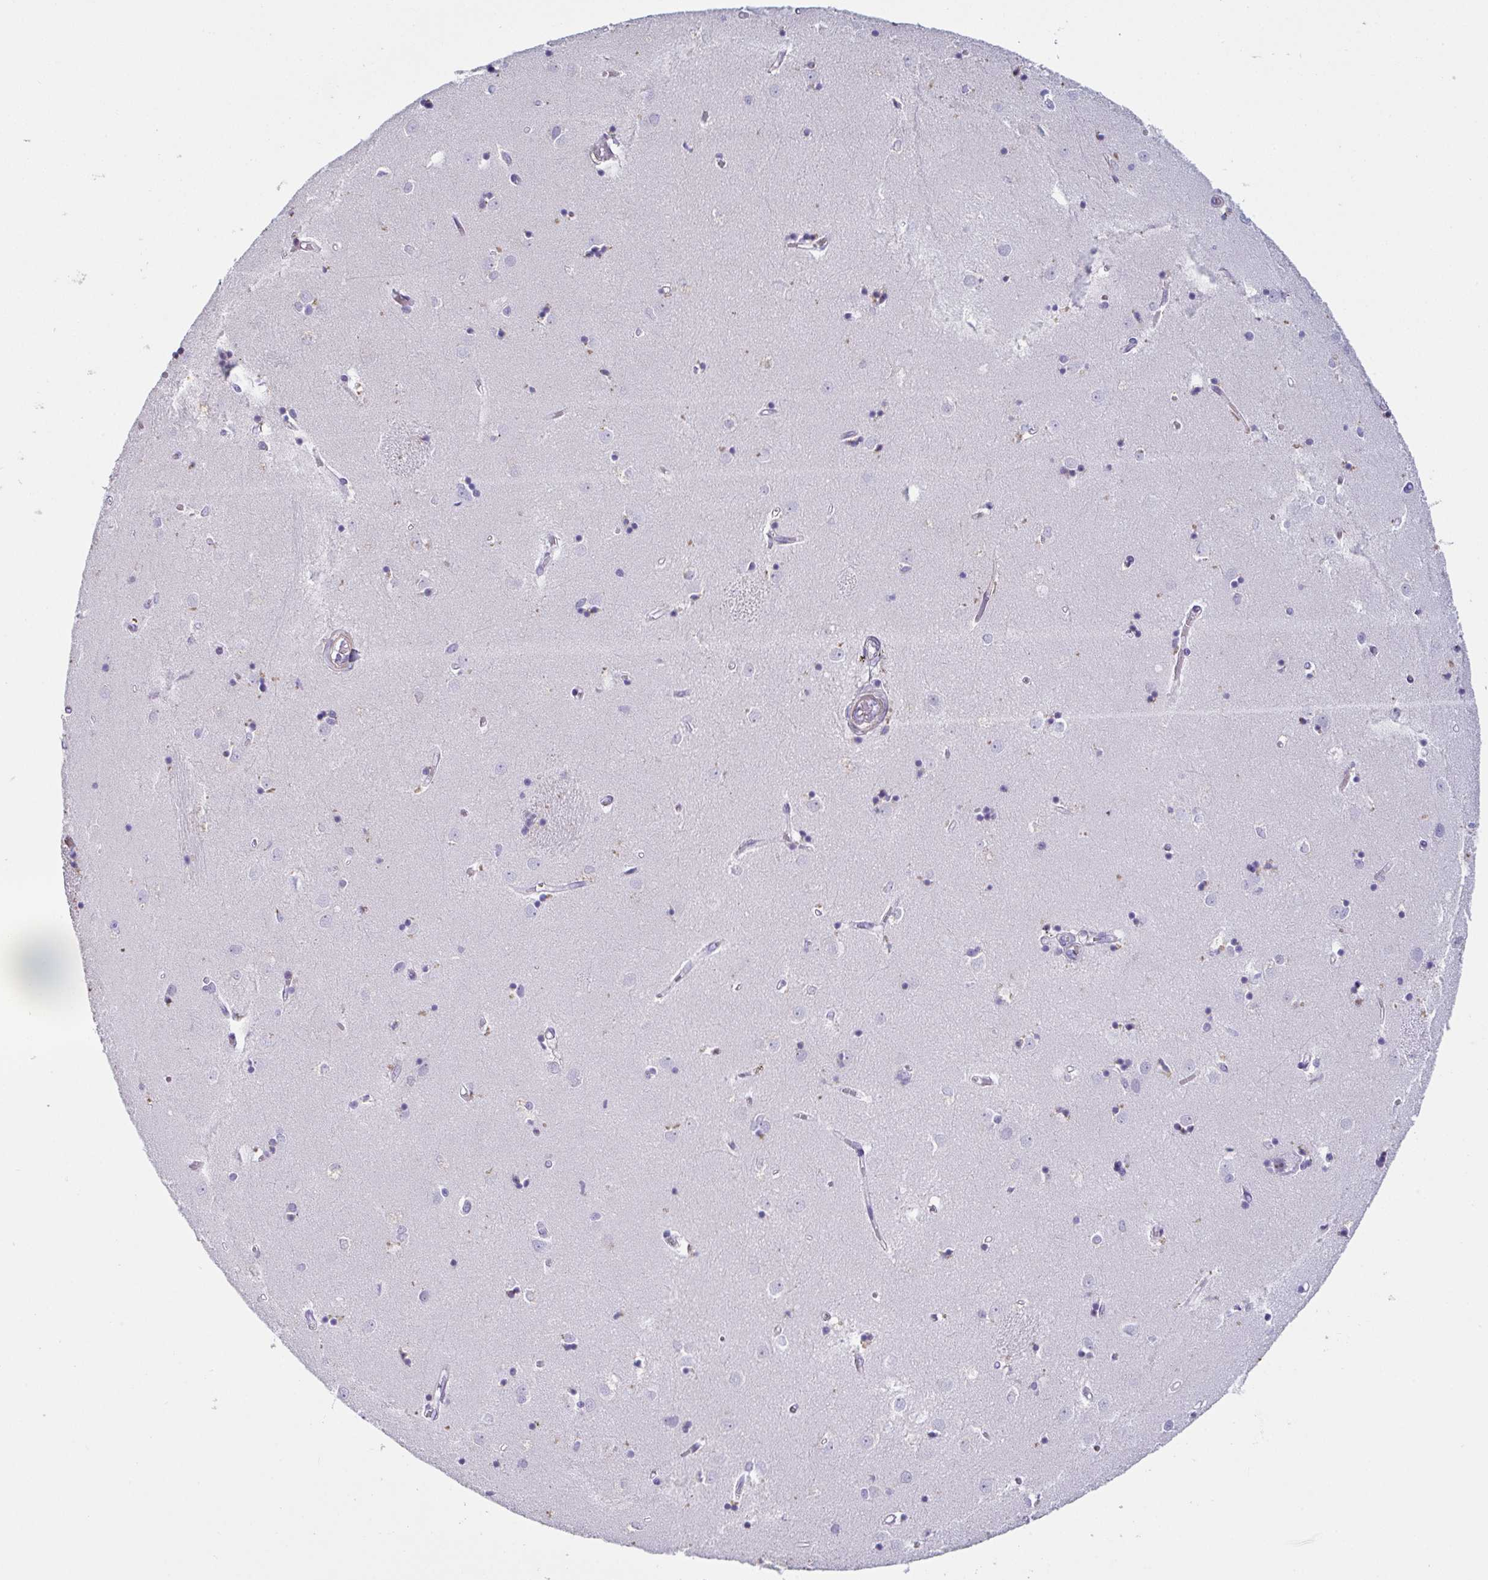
{"staining": {"intensity": "negative", "quantity": "none", "location": "none"}, "tissue": "caudate", "cell_type": "Glial cells", "image_type": "normal", "snomed": [{"axis": "morphology", "description": "Normal tissue, NOS"}, {"axis": "topography", "description": "Lateral ventricle wall"}], "caption": "Immunohistochemistry micrograph of benign caudate stained for a protein (brown), which demonstrates no staining in glial cells. Nuclei are stained in blue.", "gene": "OR5P3", "patient": {"sex": "male", "age": 54}}